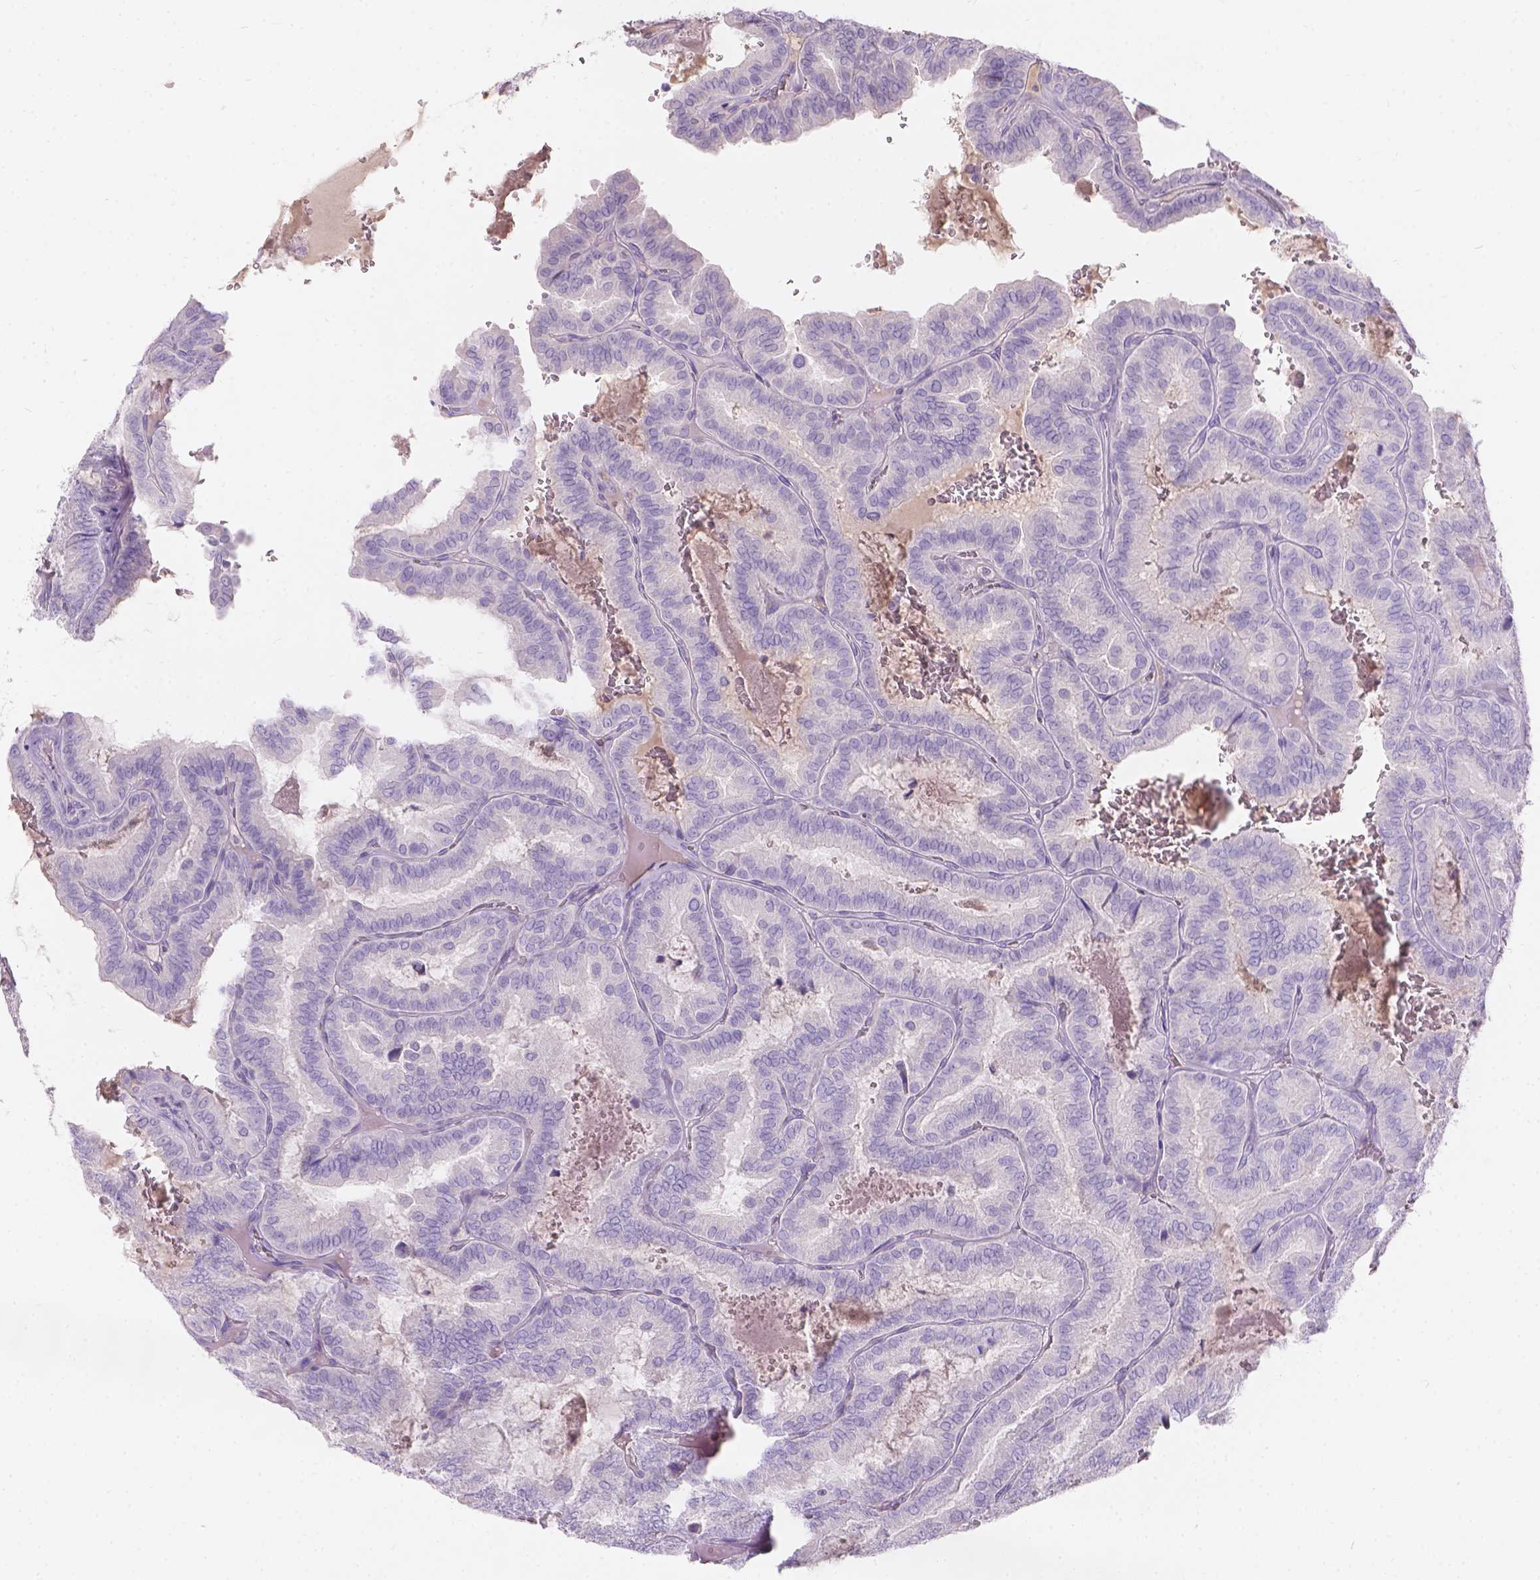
{"staining": {"intensity": "negative", "quantity": "none", "location": "none"}, "tissue": "thyroid cancer", "cell_type": "Tumor cells", "image_type": "cancer", "snomed": [{"axis": "morphology", "description": "Papillary adenocarcinoma, NOS"}, {"axis": "topography", "description": "Thyroid gland"}], "caption": "Immunohistochemistry (IHC) micrograph of thyroid cancer (papillary adenocarcinoma) stained for a protein (brown), which displays no staining in tumor cells. (Immunohistochemistry (IHC), brightfield microscopy, high magnification).", "gene": "GAL3ST2", "patient": {"sex": "female", "age": 75}}